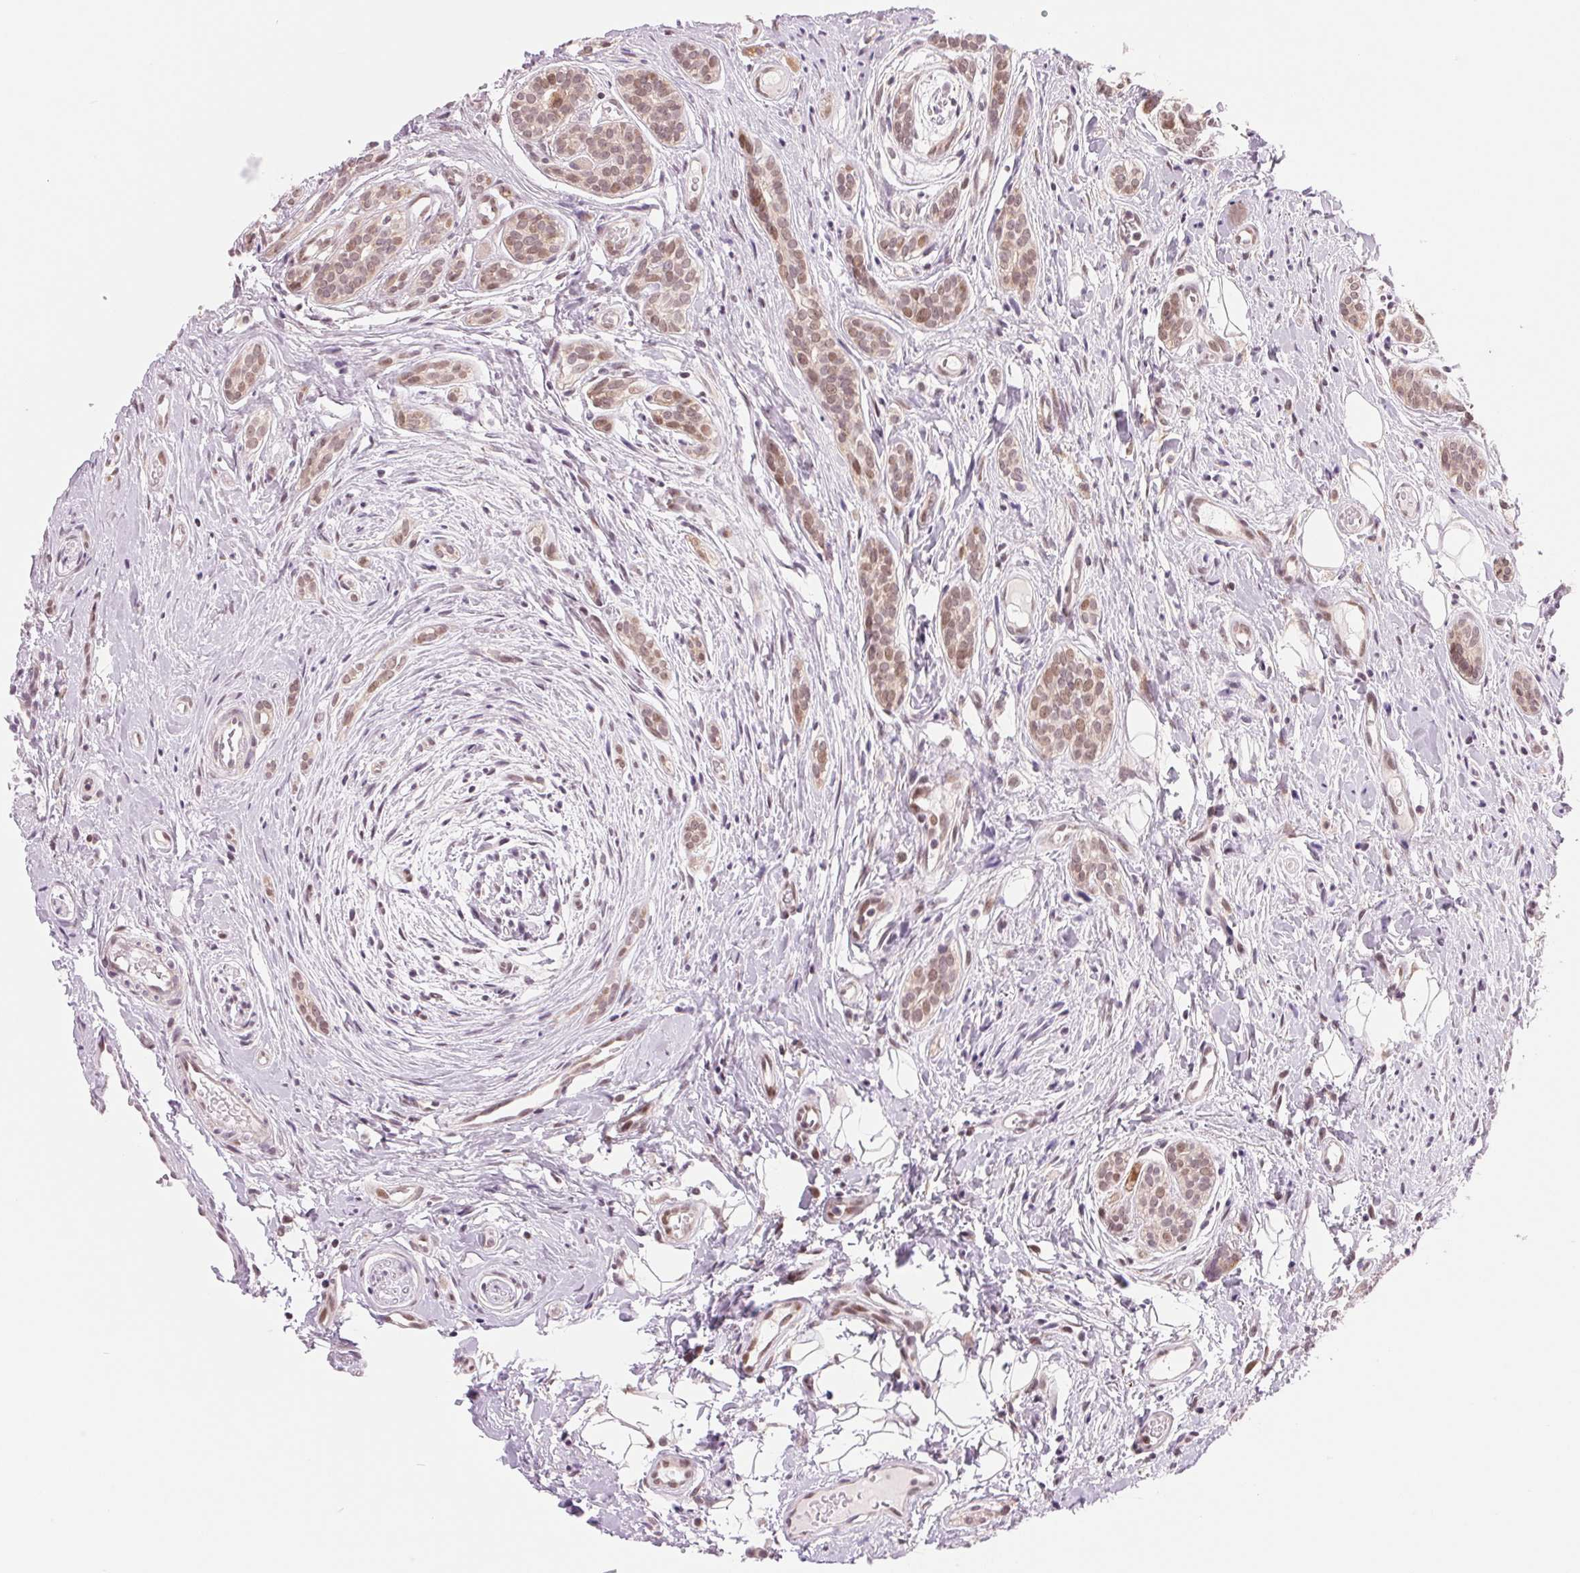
{"staining": {"intensity": "moderate", "quantity": ">75%", "location": "nuclear"}, "tissue": "head and neck cancer", "cell_type": "Tumor cells", "image_type": "cancer", "snomed": [{"axis": "morphology", "description": "Adenocarcinoma, NOS"}, {"axis": "topography", "description": "Head-Neck"}], "caption": "Adenocarcinoma (head and neck) was stained to show a protein in brown. There is medium levels of moderate nuclear positivity in approximately >75% of tumor cells.", "gene": "ARHGAP32", "patient": {"sex": "female", "age": 57}}